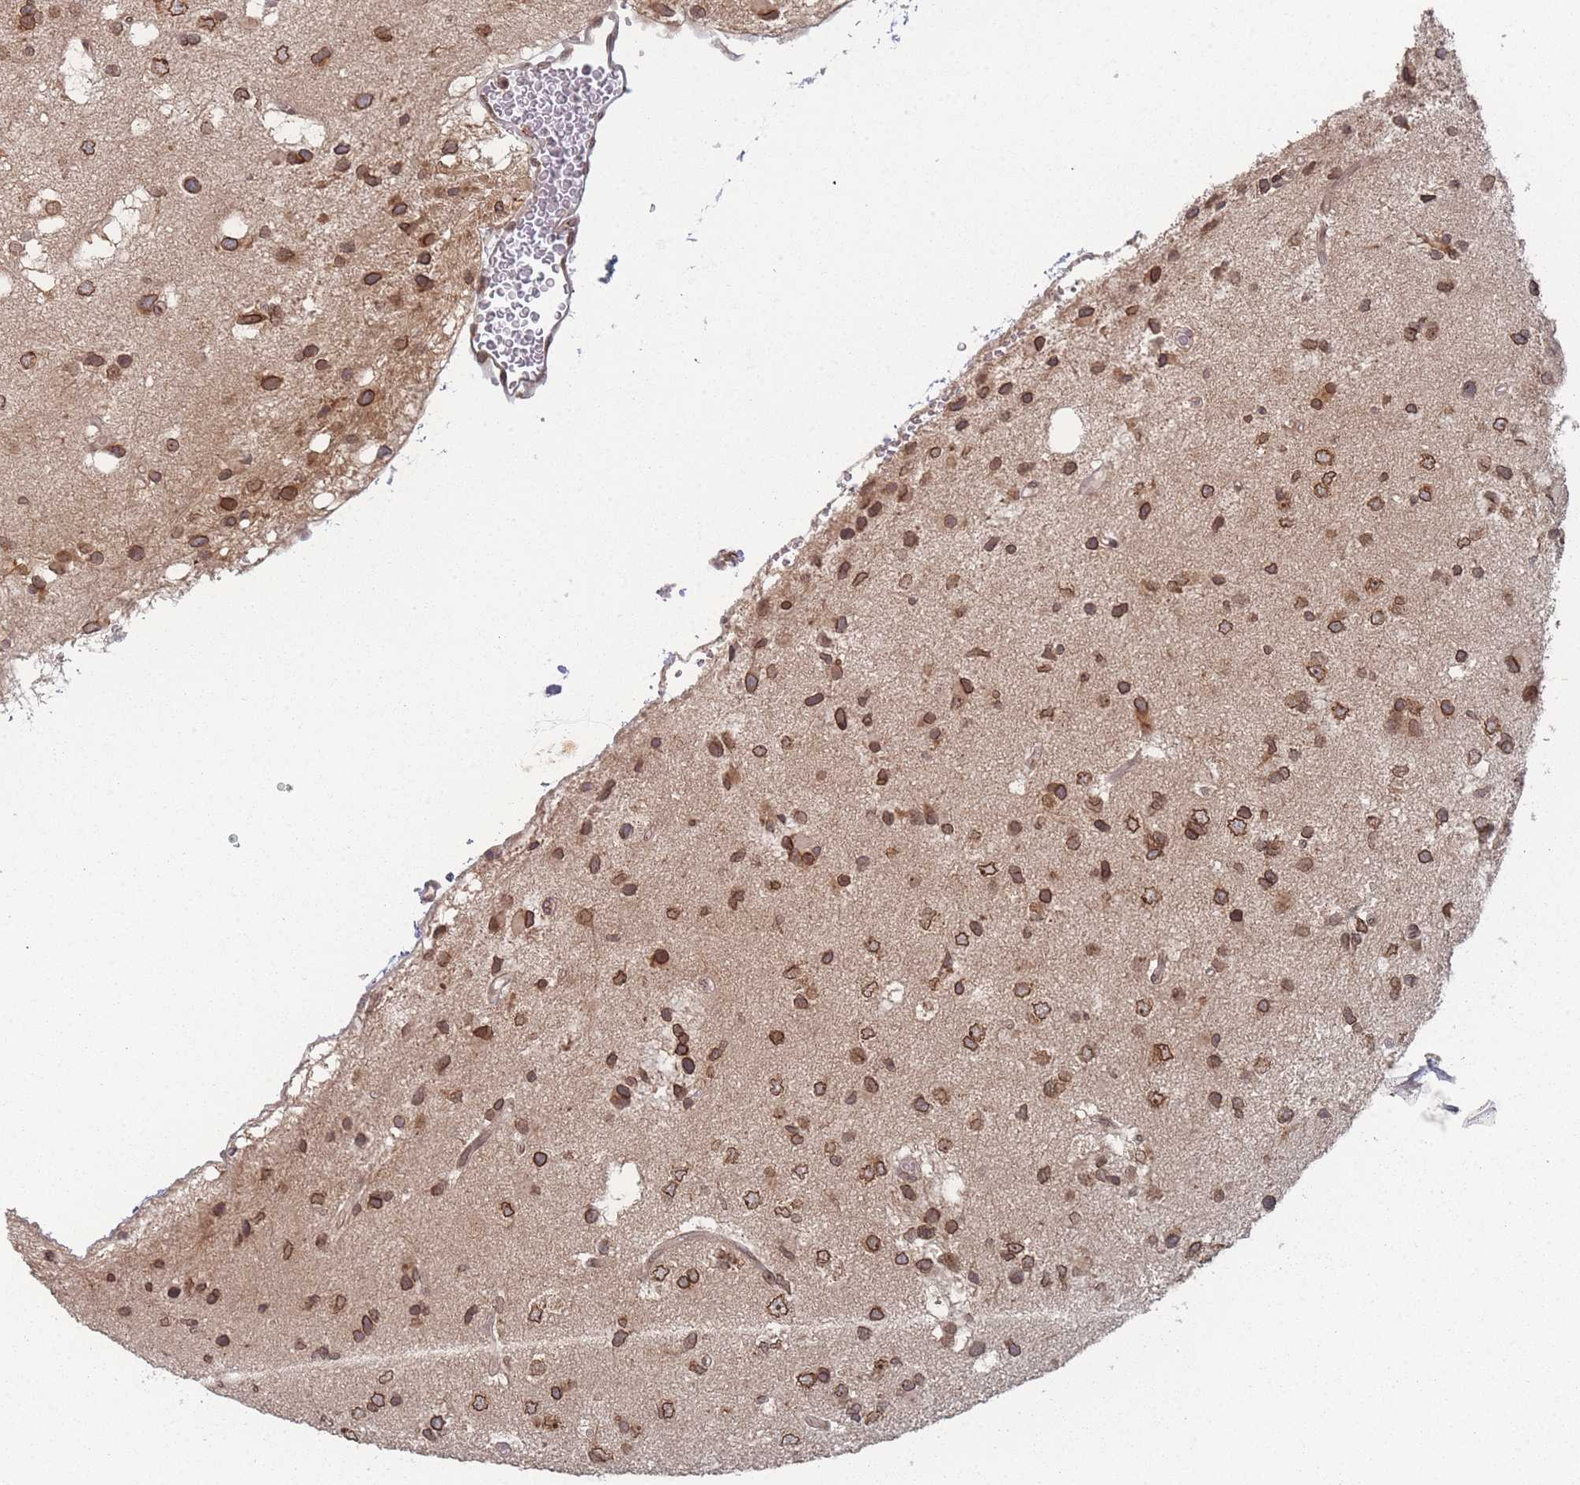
{"staining": {"intensity": "strong", "quantity": ">75%", "location": "cytoplasmic/membranous,nuclear"}, "tissue": "glioma", "cell_type": "Tumor cells", "image_type": "cancer", "snomed": [{"axis": "morphology", "description": "Glioma, malignant, High grade"}, {"axis": "topography", "description": "Brain"}], "caption": "An image of glioma stained for a protein exhibits strong cytoplasmic/membranous and nuclear brown staining in tumor cells.", "gene": "TBC1D25", "patient": {"sex": "male", "age": 53}}